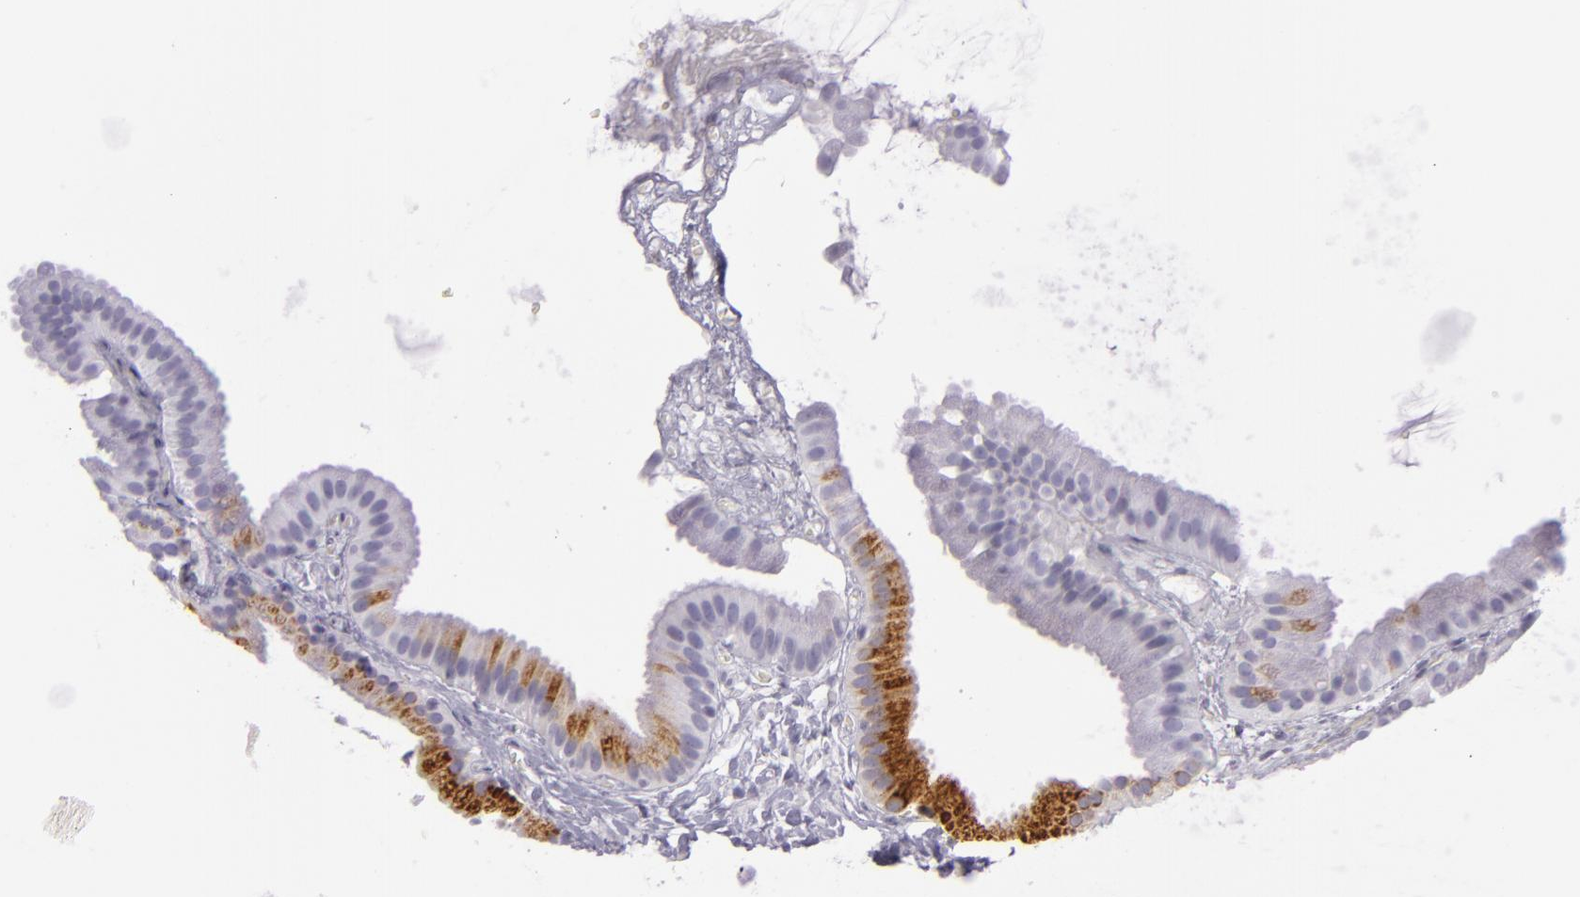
{"staining": {"intensity": "strong", "quantity": "25%-75%", "location": "cytoplasmic/membranous"}, "tissue": "gallbladder", "cell_type": "Glandular cells", "image_type": "normal", "snomed": [{"axis": "morphology", "description": "Normal tissue, NOS"}, {"axis": "topography", "description": "Gallbladder"}], "caption": "This is a micrograph of IHC staining of unremarkable gallbladder, which shows strong positivity in the cytoplasmic/membranous of glandular cells.", "gene": "MUC6", "patient": {"sex": "female", "age": 63}}